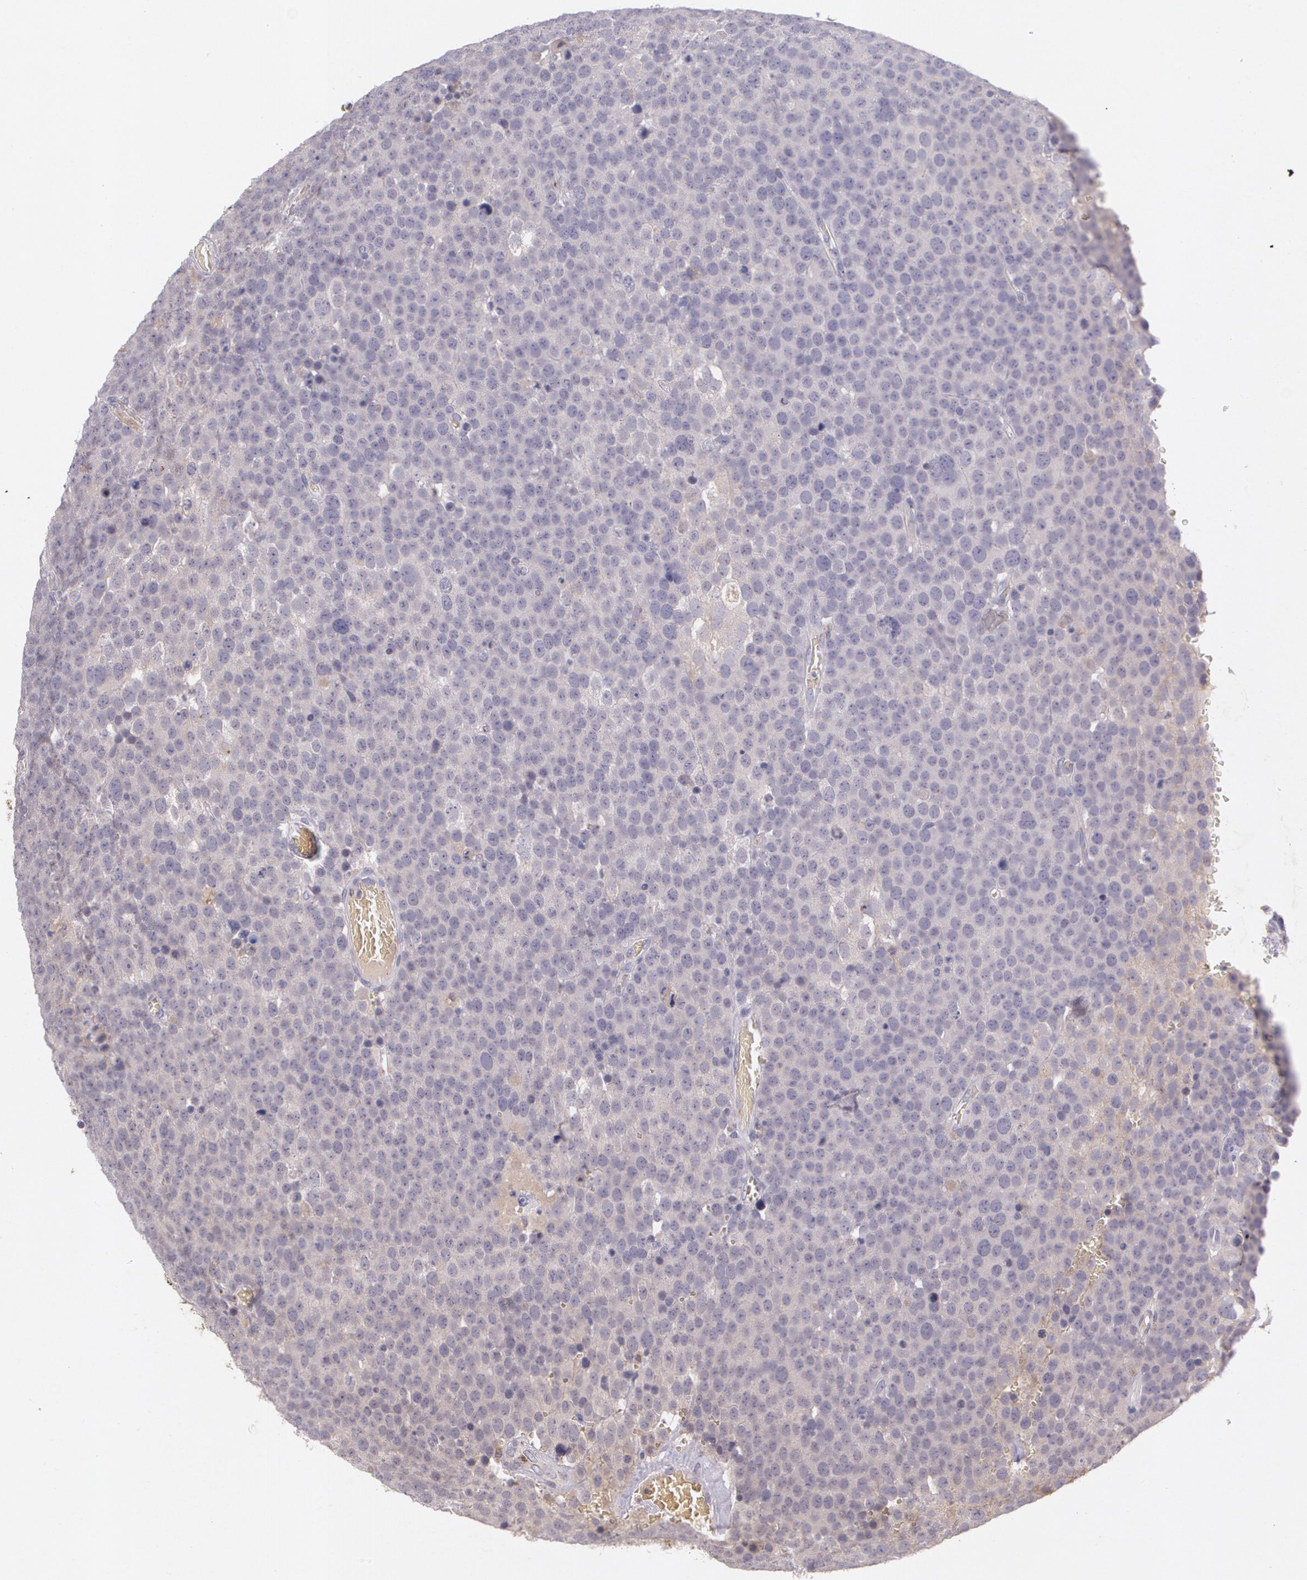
{"staining": {"intensity": "weak", "quantity": ">75%", "location": "cytoplasmic/membranous"}, "tissue": "testis cancer", "cell_type": "Tumor cells", "image_type": "cancer", "snomed": [{"axis": "morphology", "description": "Seminoma, NOS"}, {"axis": "topography", "description": "Testis"}], "caption": "Human testis cancer stained for a protein (brown) displays weak cytoplasmic/membranous positive expression in approximately >75% of tumor cells.", "gene": "TM4SF1", "patient": {"sex": "male", "age": 71}}